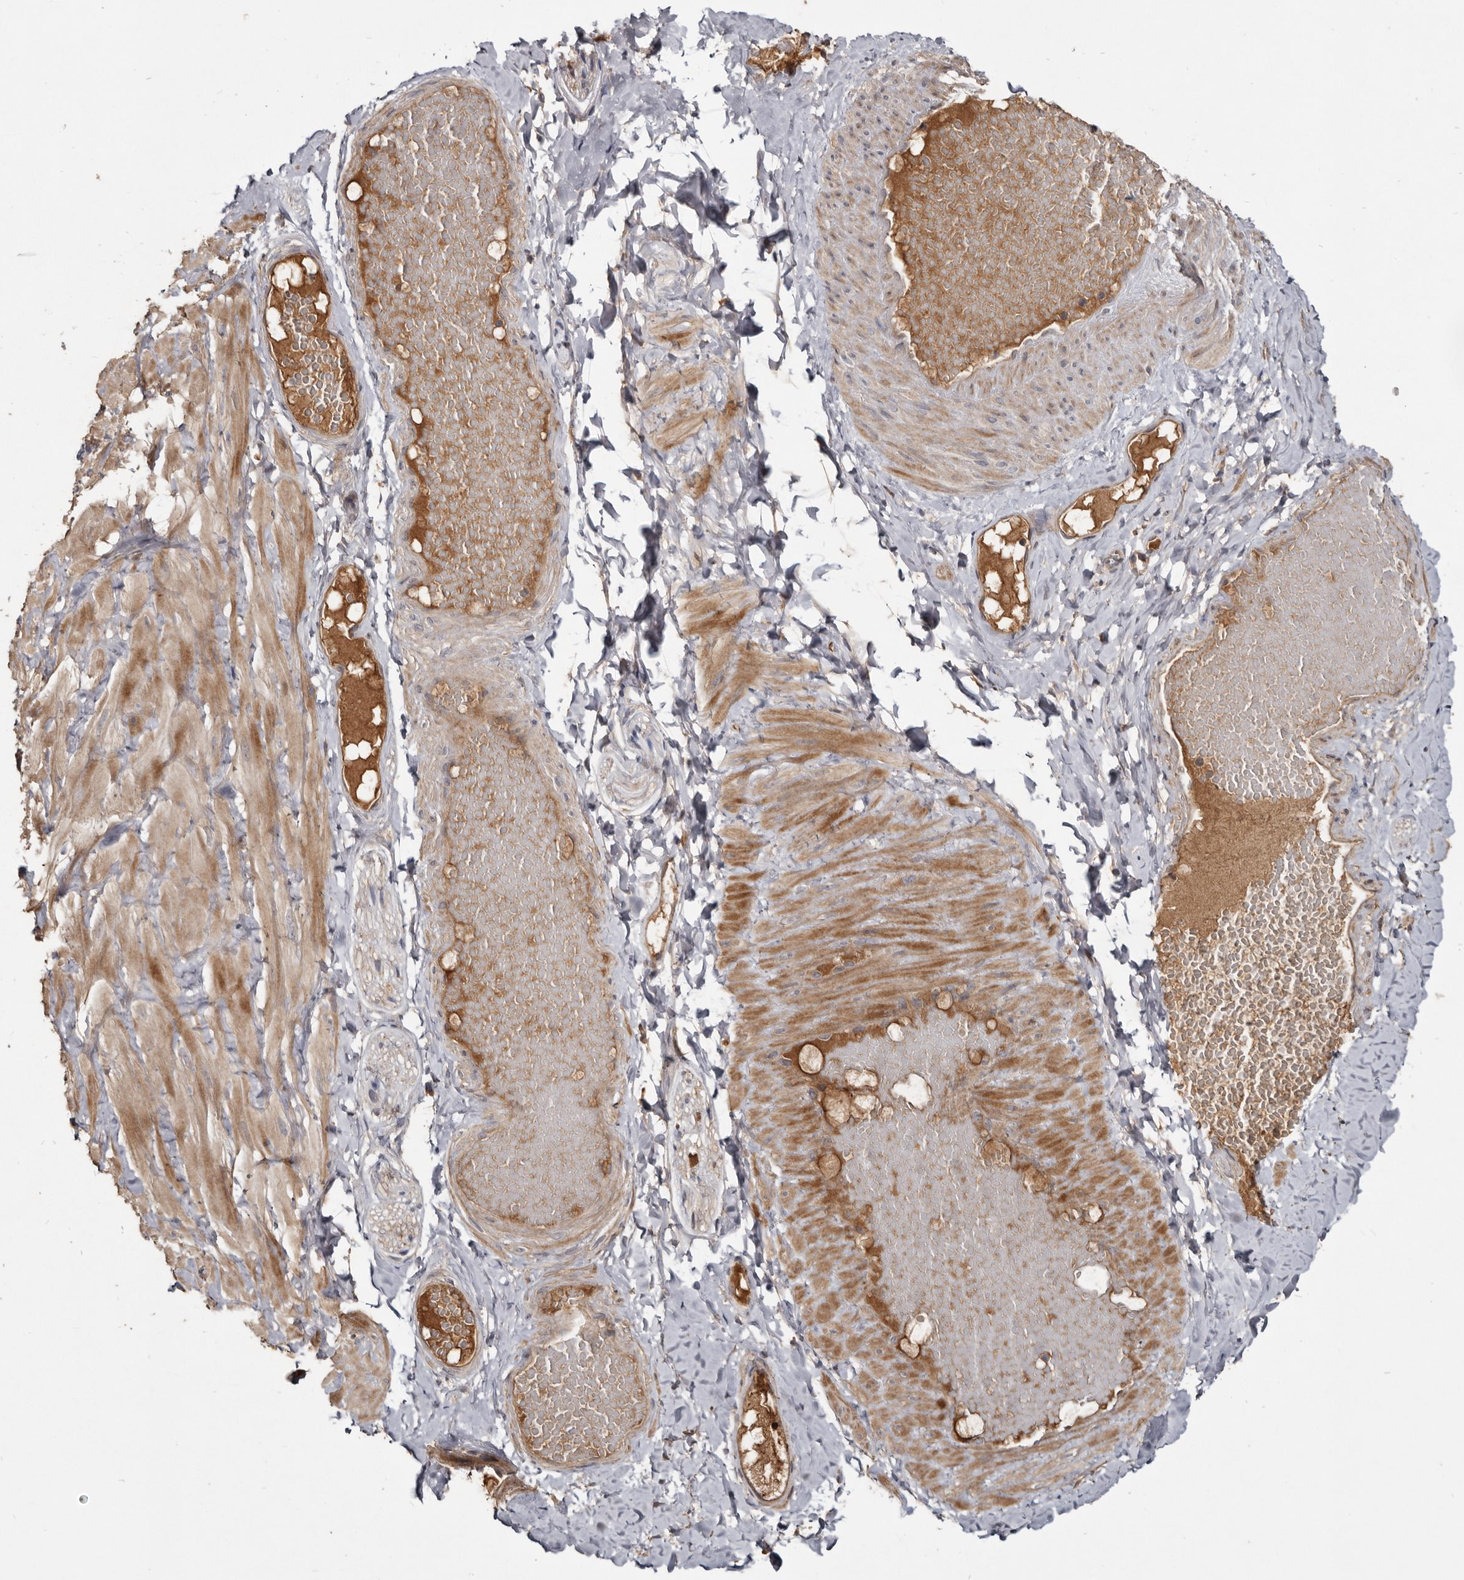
{"staining": {"intensity": "moderate", "quantity": "25%-75%", "location": "cytoplasmic/membranous"}, "tissue": "adipose tissue", "cell_type": "Adipocytes", "image_type": "normal", "snomed": [{"axis": "morphology", "description": "Normal tissue, NOS"}, {"axis": "topography", "description": "Adipose tissue"}, {"axis": "topography", "description": "Vascular tissue"}, {"axis": "topography", "description": "Peripheral nerve tissue"}], "caption": "Immunohistochemistry (IHC) of normal adipose tissue shows medium levels of moderate cytoplasmic/membranous staining in about 25%-75% of adipocytes.", "gene": "TTC39A", "patient": {"sex": "male", "age": 25}}